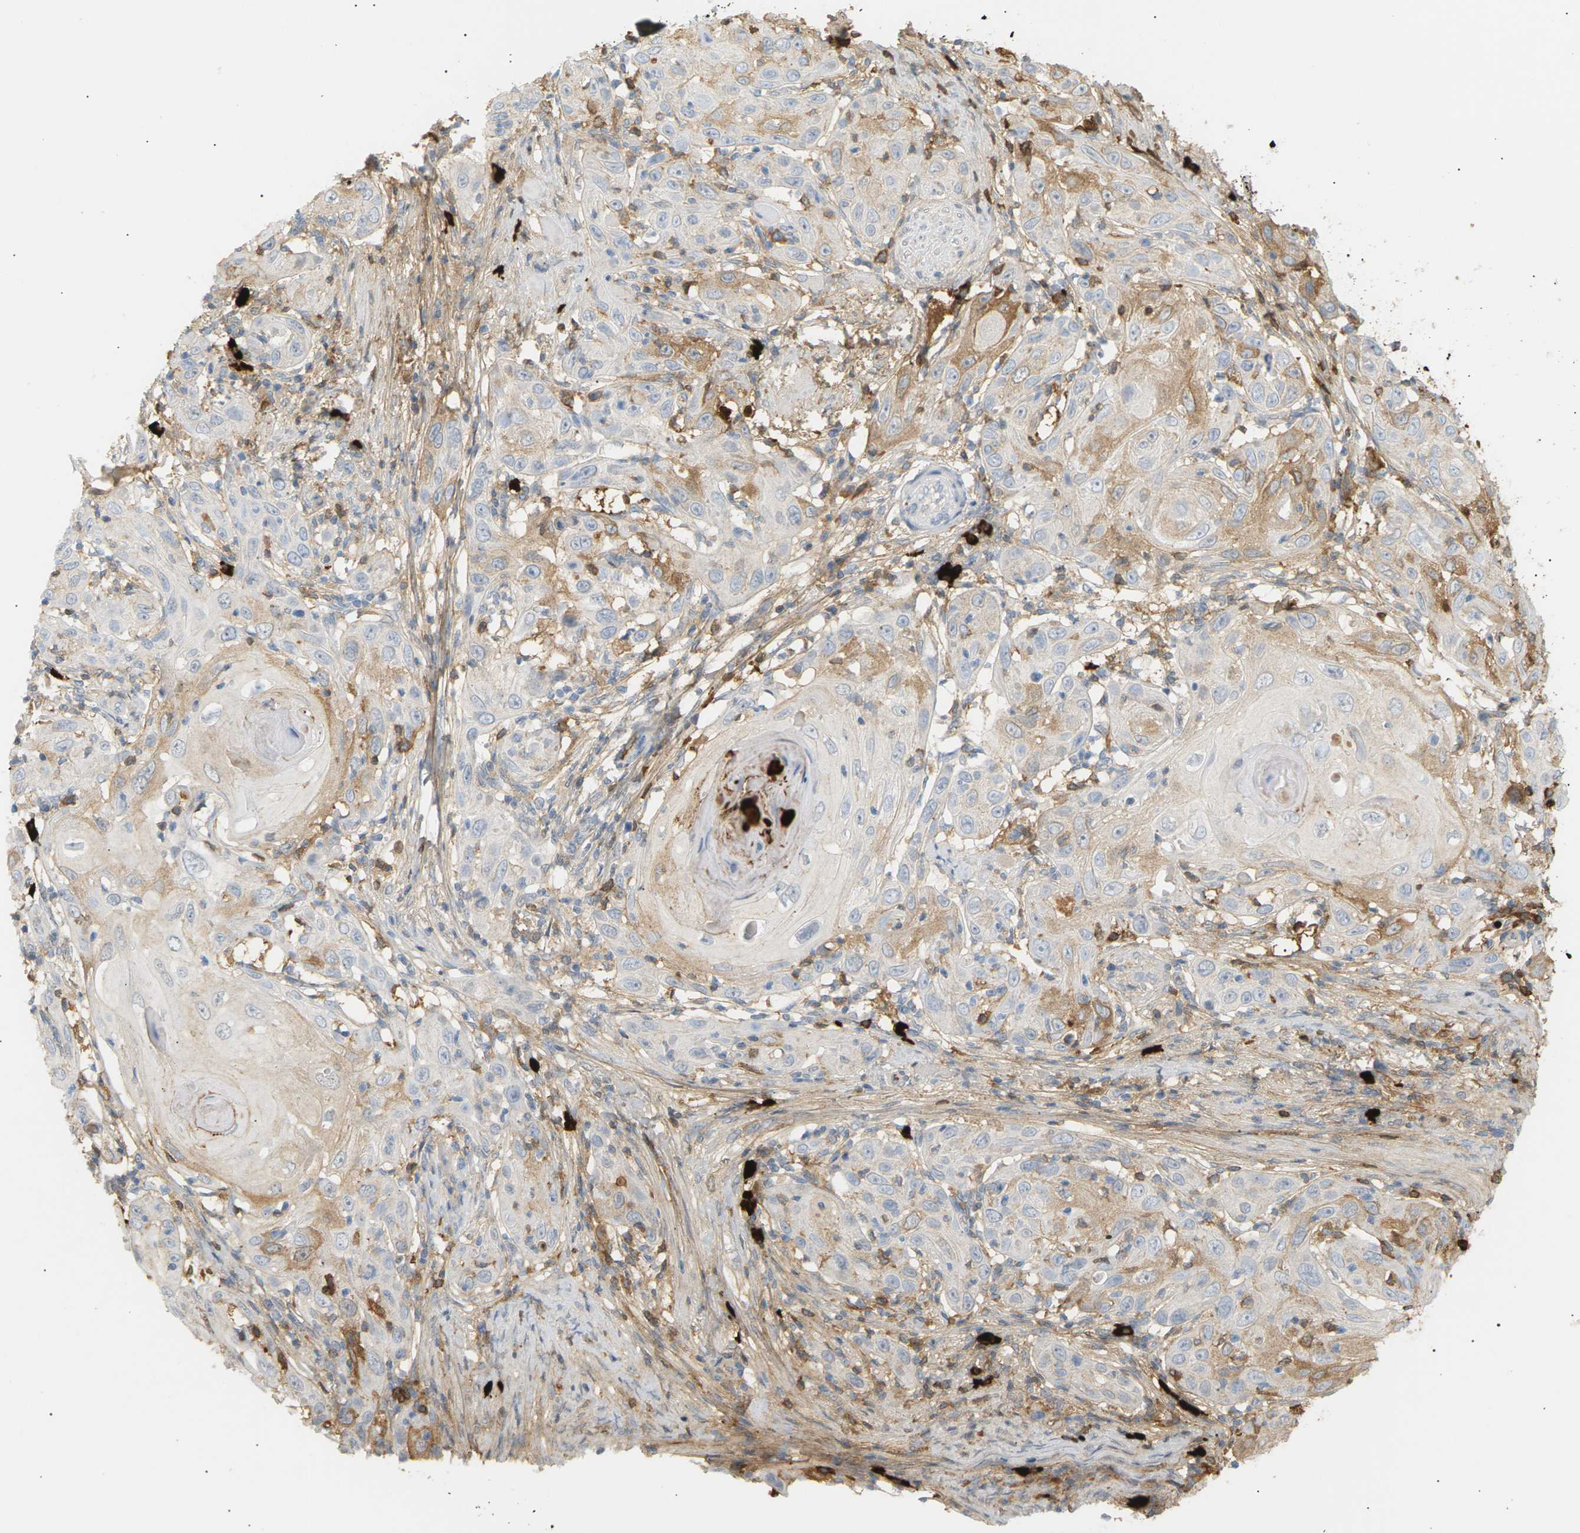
{"staining": {"intensity": "weak", "quantity": "<25%", "location": "cytoplasmic/membranous"}, "tissue": "skin cancer", "cell_type": "Tumor cells", "image_type": "cancer", "snomed": [{"axis": "morphology", "description": "Squamous cell carcinoma, NOS"}, {"axis": "topography", "description": "Skin"}], "caption": "Tumor cells show no significant protein staining in squamous cell carcinoma (skin). The staining was performed using DAB (3,3'-diaminobenzidine) to visualize the protein expression in brown, while the nuclei were stained in blue with hematoxylin (Magnification: 20x).", "gene": "IGLC3", "patient": {"sex": "female", "age": 88}}